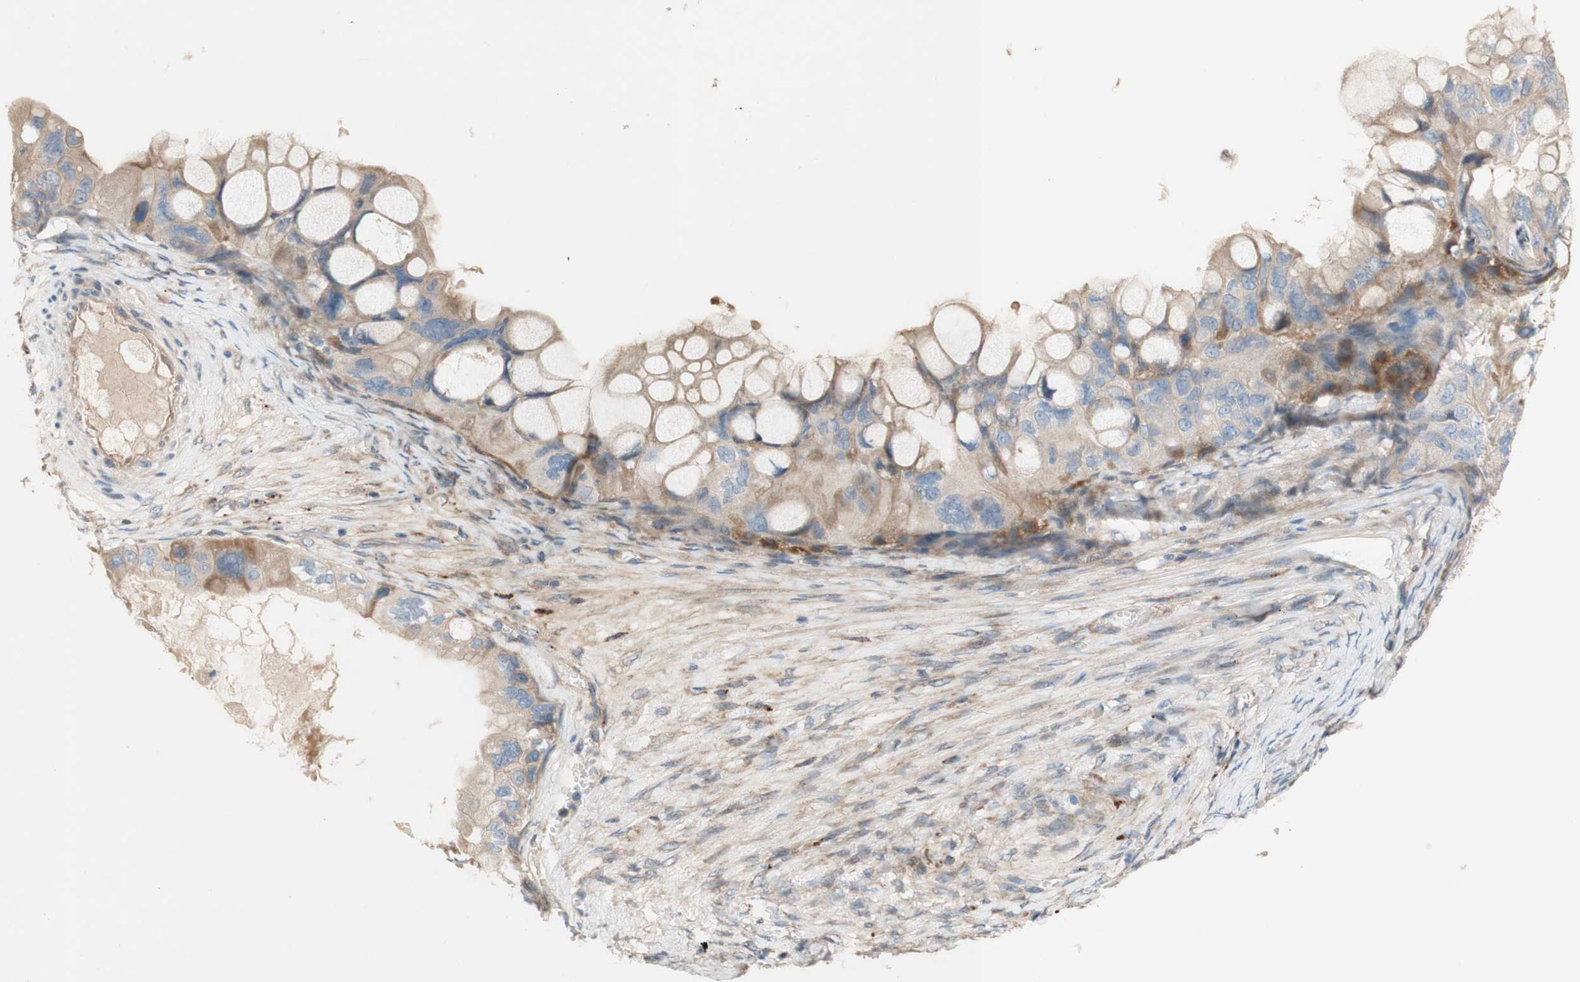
{"staining": {"intensity": "weak", "quantity": ">75%", "location": "cytoplasmic/membranous"}, "tissue": "ovarian cancer", "cell_type": "Tumor cells", "image_type": "cancer", "snomed": [{"axis": "morphology", "description": "Cystadenocarcinoma, mucinous, NOS"}, {"axis": "topography", "description": "Ovary"}], "caption": "Immunohistochemical staining of ovarian cancer (mucinous cystadenocarcinoma) shows low levels of weak cytoplasmic/membranous protein expression in about >75% of tumor cells. (IHC, brightfield microscopy, high magnification).", "gene": "PTPN21", "patient": {"sex": "female", "age": 80}}